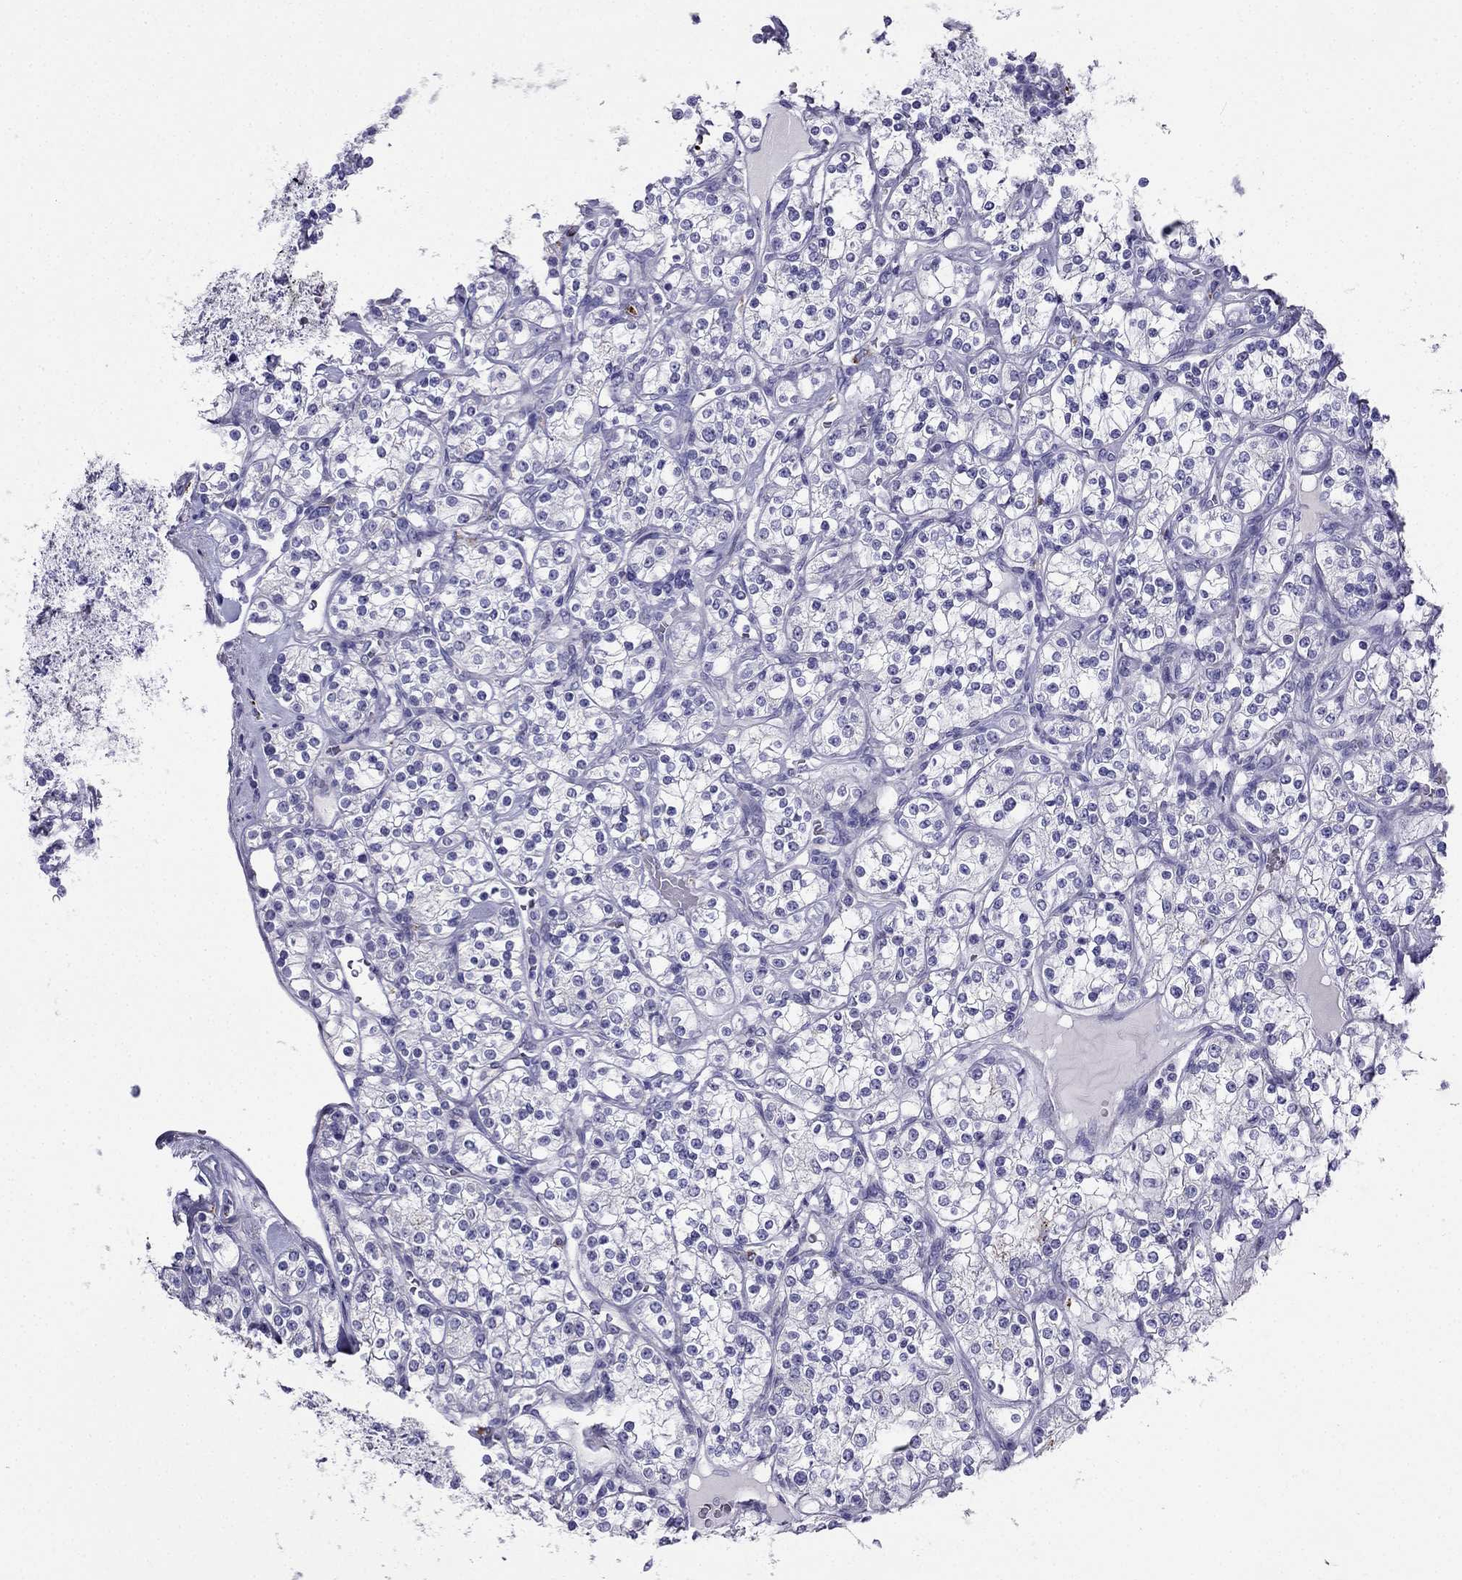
{"staining": {"intensity": "negative", "quantity": "none", "location": "none"}, "tissue": "renal cancer", "cell_type": "Tumor cells", "image_type": "cancer", "snomed": [{"axis": "morphology", "description": "Adenocarcinoma, NOS"}, {"axis": "topography", "description": "Kidney"}], "caption": "There is no significant positivity in tumor cells of adenocarcinoma (renal). (DAB (3,3'-diaminobenzidine) IHC, high magnification).", "gene": "PTH", "patient": {"sex": "male", "age": 77}}